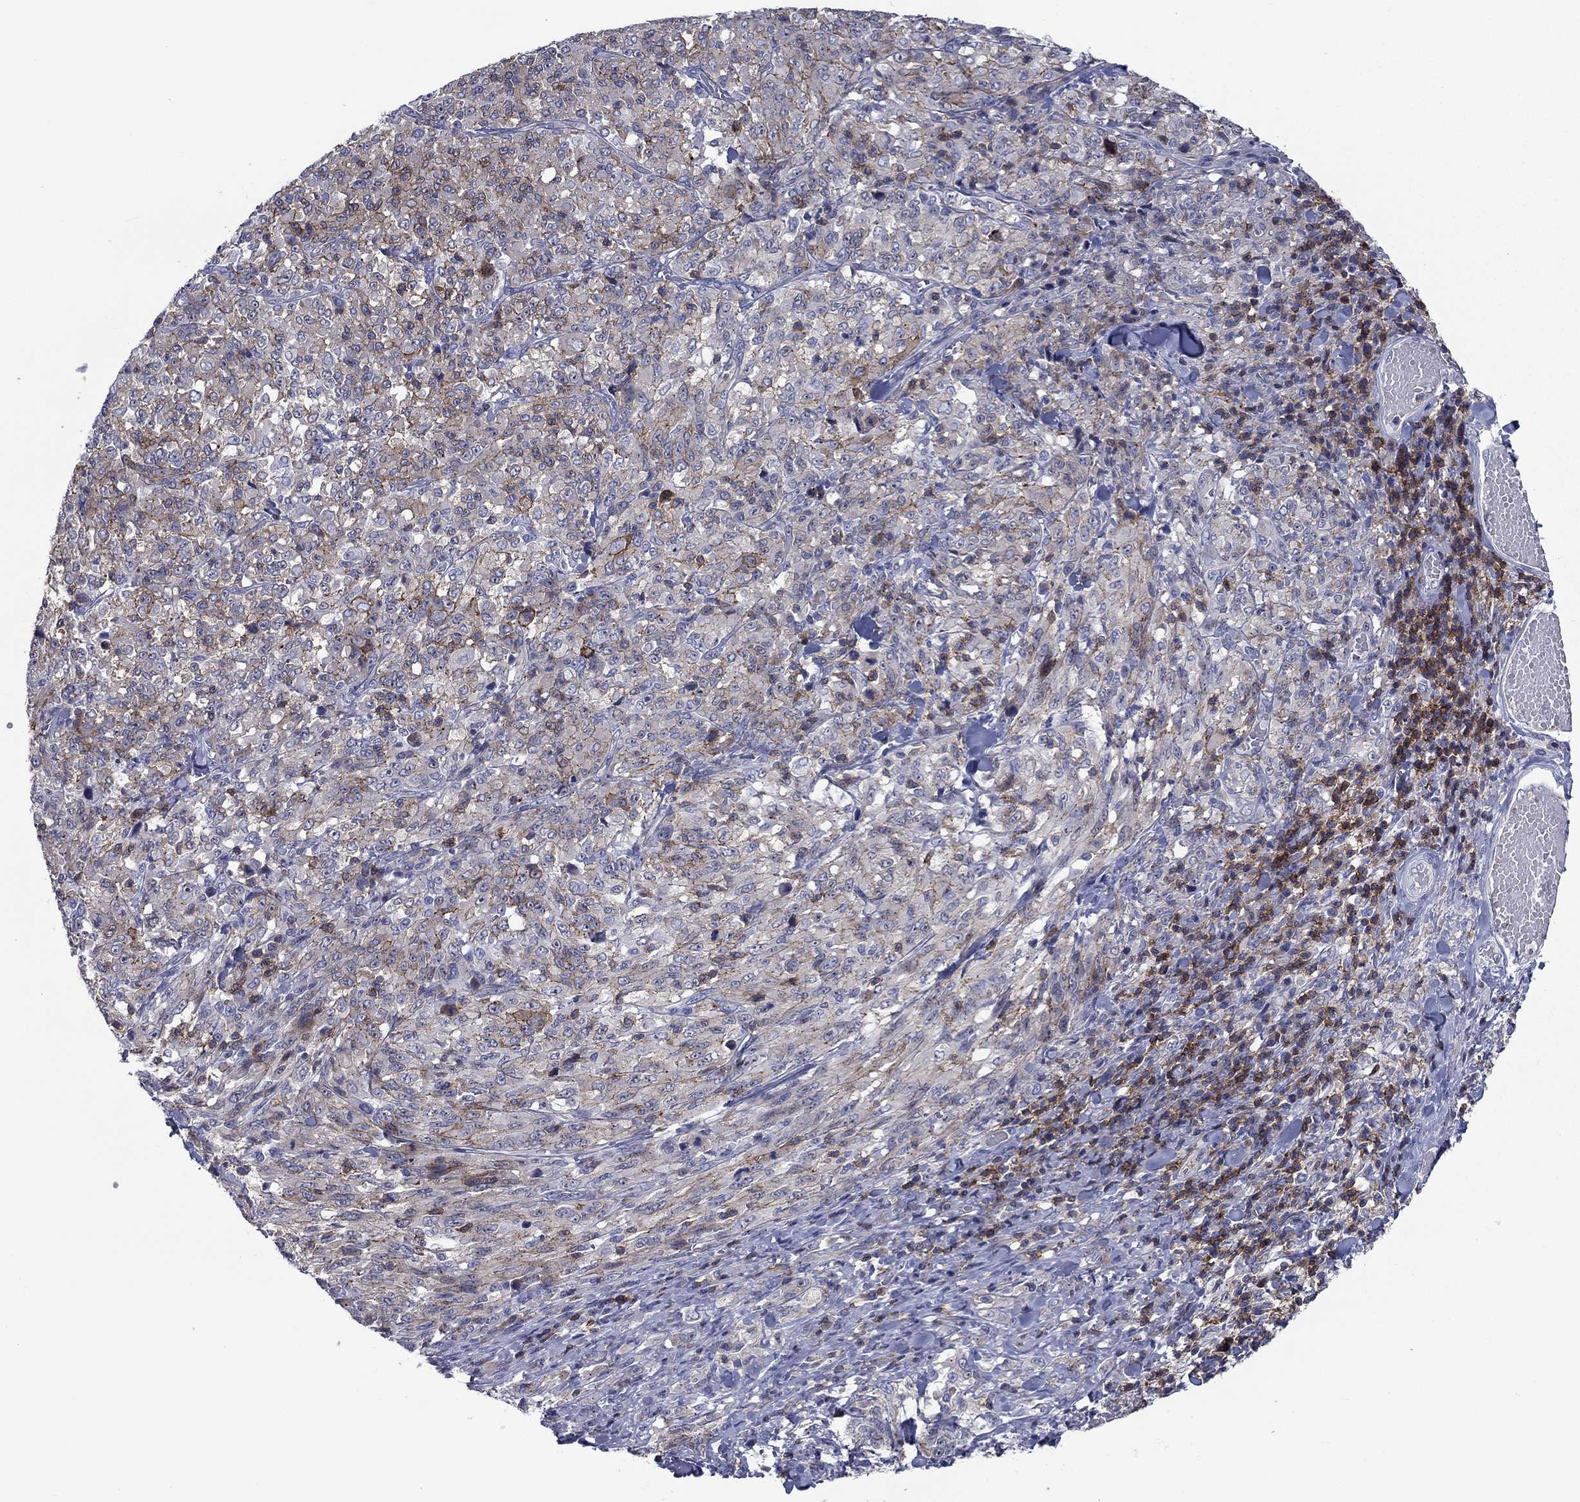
{"staining": {"intensity": "strong", "quantity": "<25%", "location": "cytoplasmic/membranous"}, "tissue": "melanoma", "cell_type": "Tumor cells", "image_type": "cancer", "snomed": [{"axis": "morphology", "description": "Malignant melanoma, NOS"}, {"axis": "topography", "description": "Skin"}], "caption": "Protein expression by immunohistochemistry shows strong cytoplasmic/membranous expression in approximately <25% of tumor cells in melanoma. (Brightfield microscopy of DAB IHC at high magnification).", "gene": "SIT1", "patient": {"sex": "female", "age": 91}}